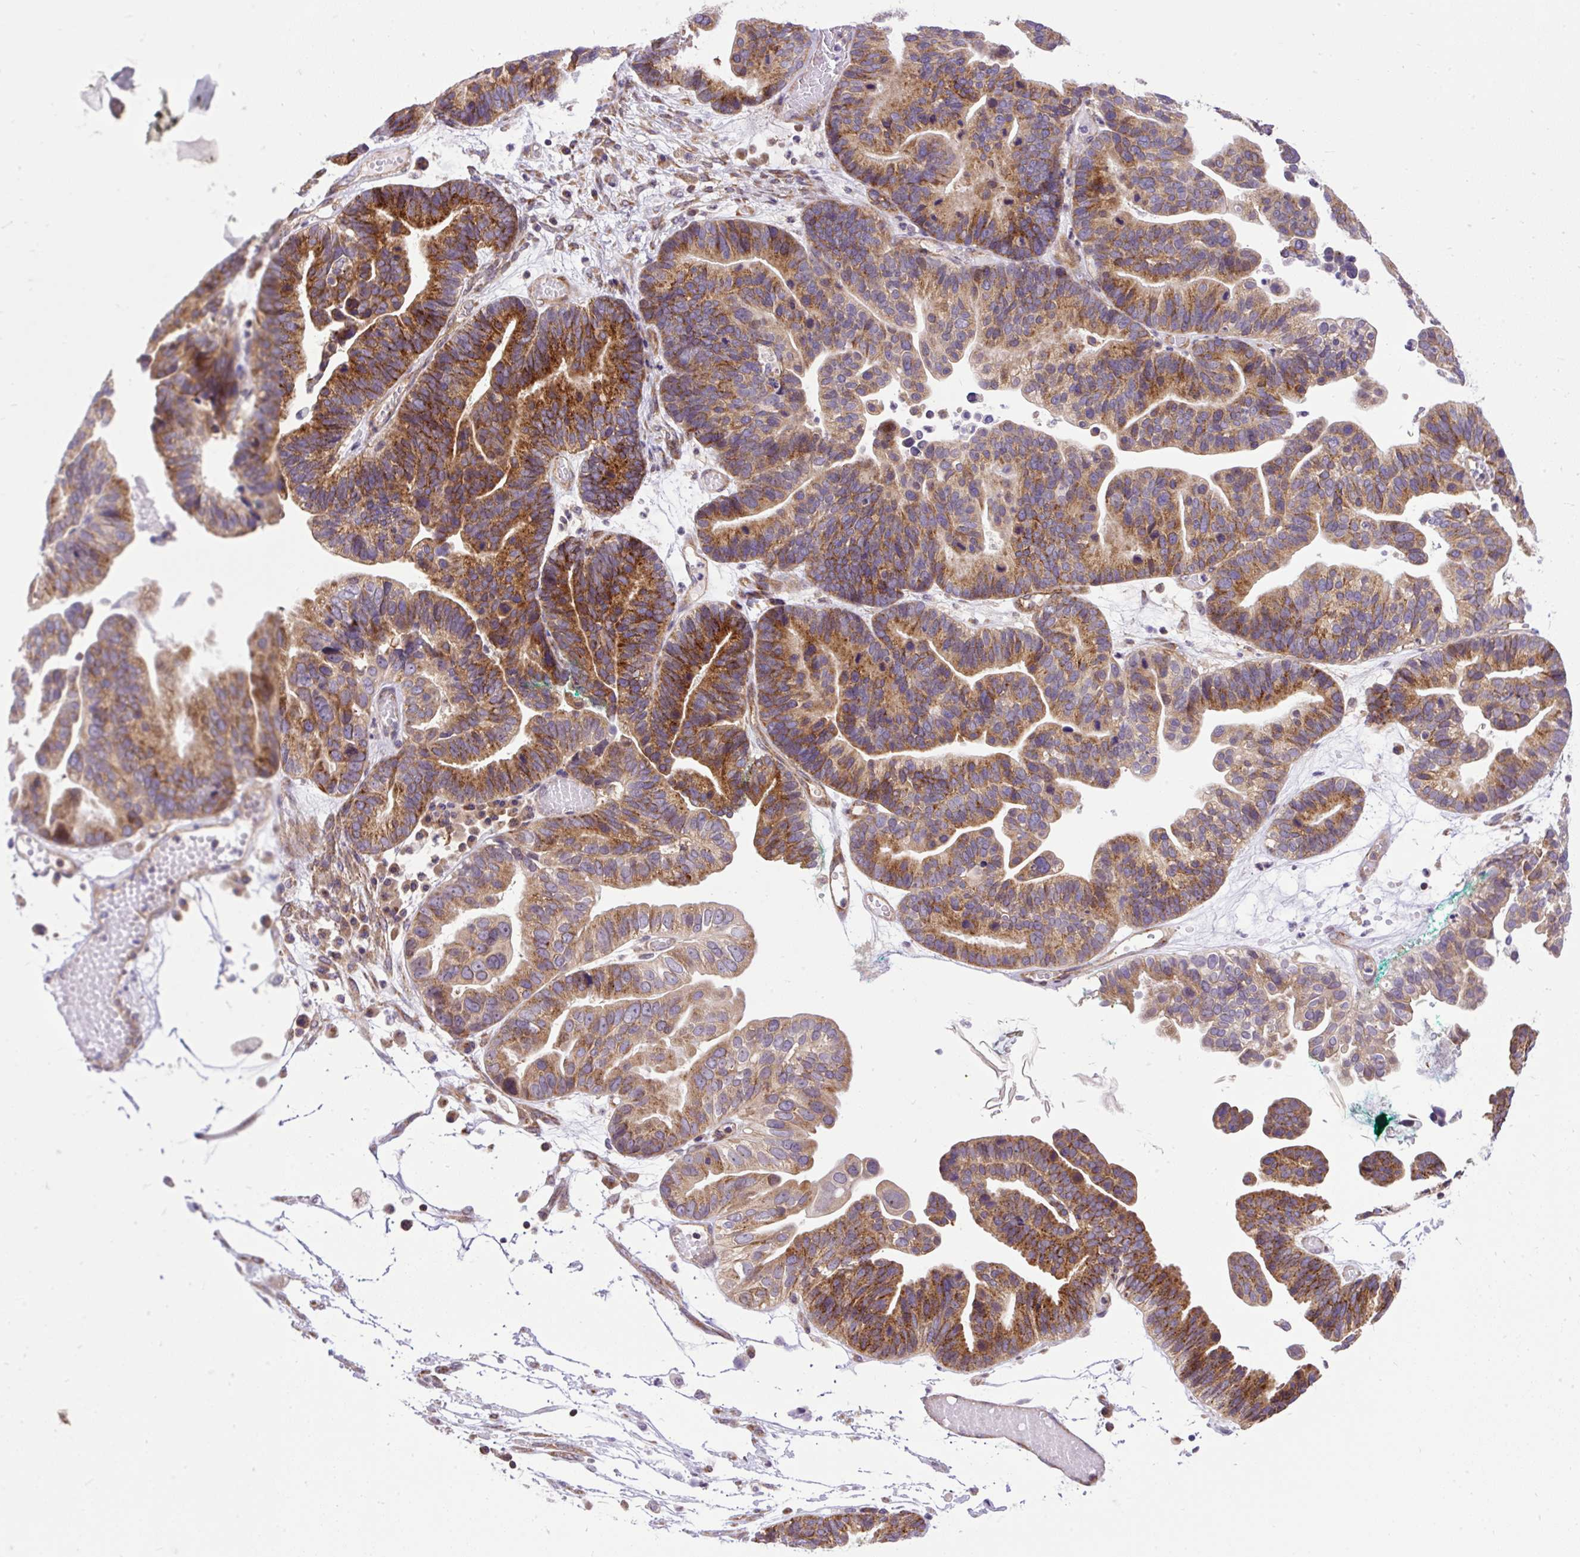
{"staining": {"intensity": "strong", "quantity": "<25%", "location": "cytoplasmic/membranous"}, "tissue": "ovarian cancer", "cell_type": "Tumor cells", "image_type": "cancer", "snomed": [{"axis": "morphology", "description": "Cystadenocarcinoma, serous, NOS"}, {"axis": "topography", "description": "Ovary"}], "caption": "Ovarian cancer stained with a brown dye reveals strong cytoplasmic/membranous positive expression in approximately <25% of tumor cells.", "gene": "TRIM17", "patient": {"sex": "female", "age": 56}}